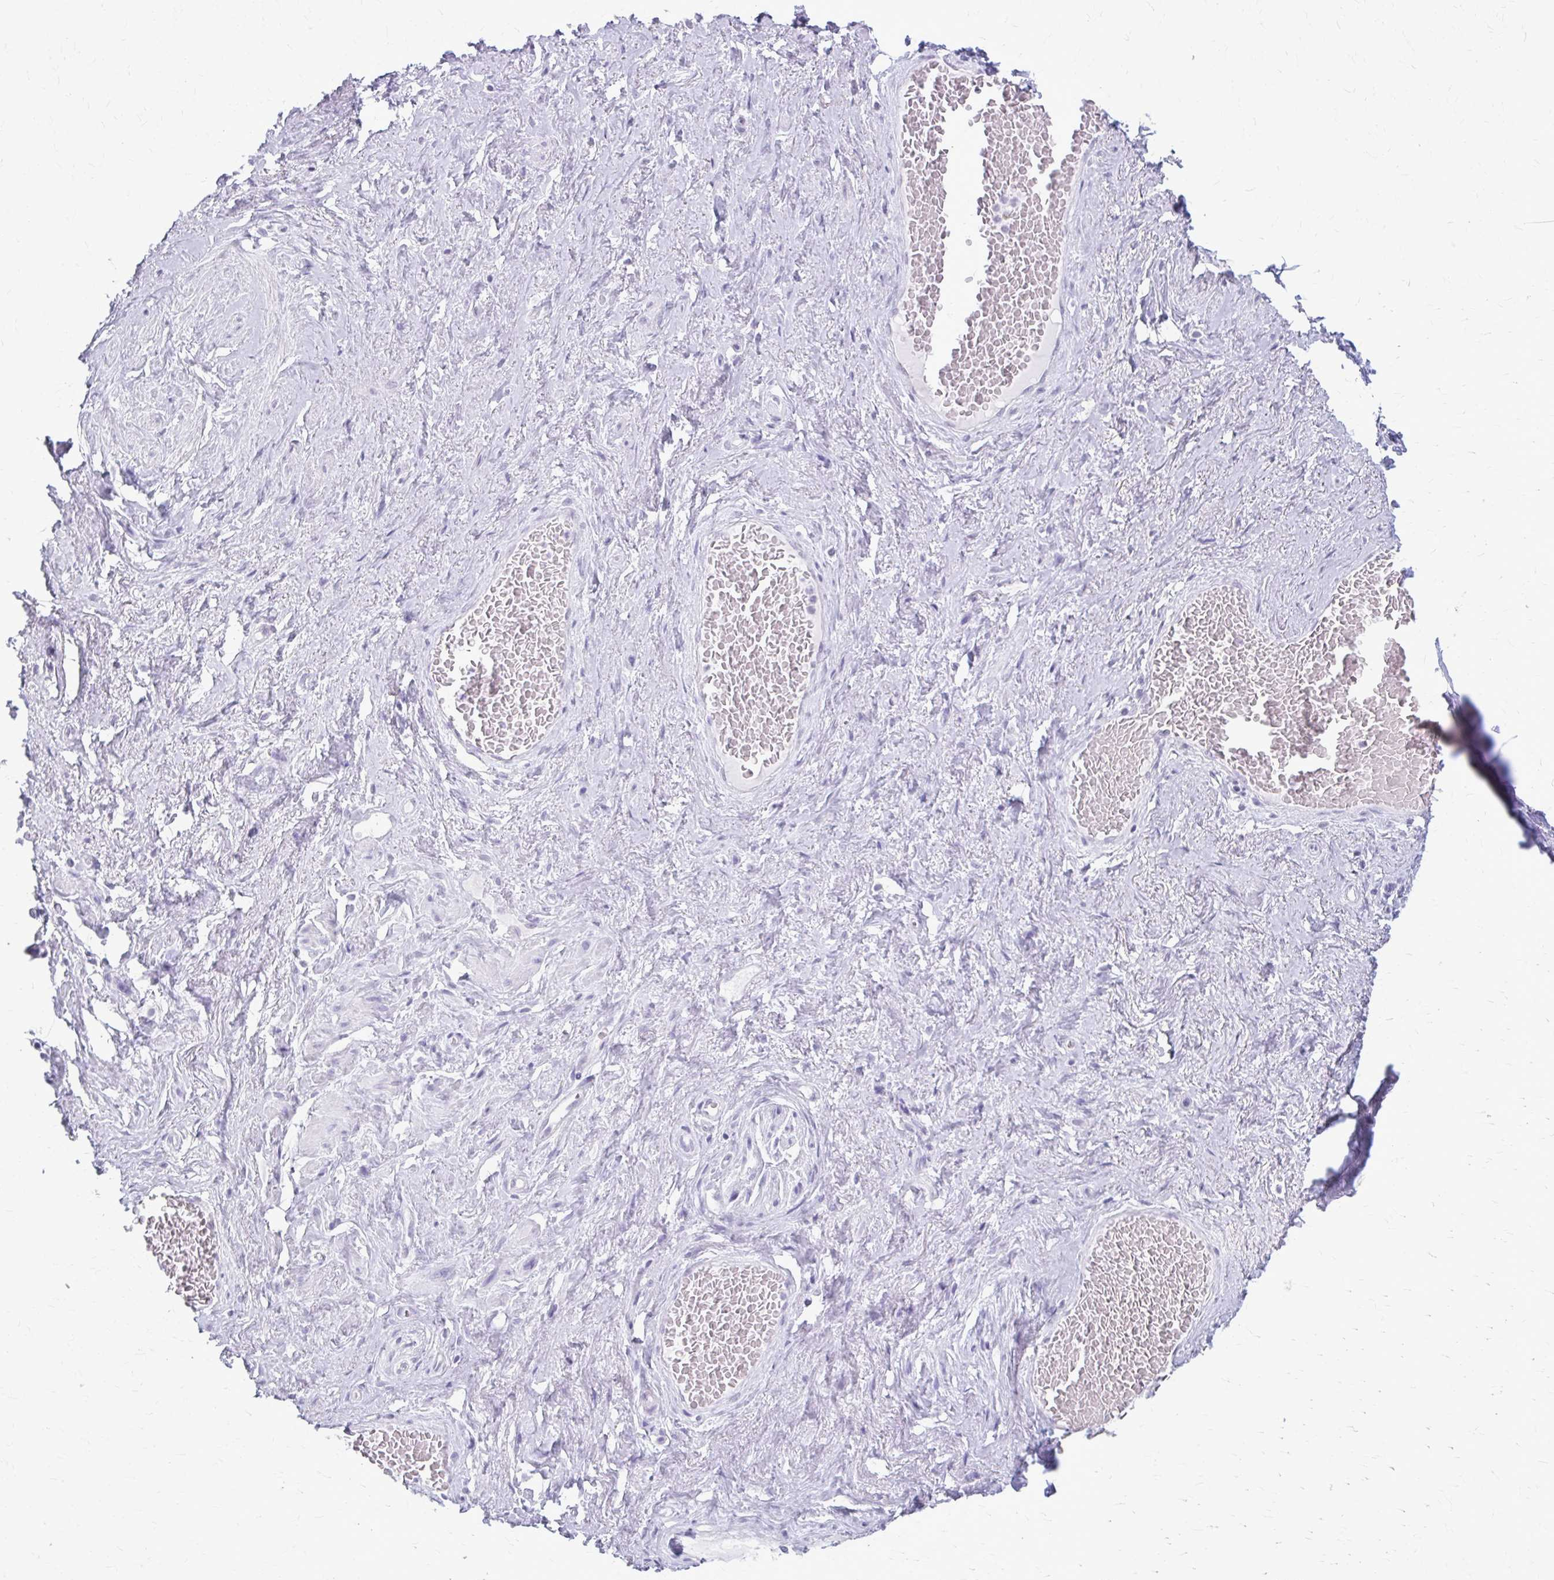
{"staining": {"intensity": "negative", "quantity": "none", "location": "none"}, "tissue": "adipose tissue", "cell_type": "Adipocytes", "image_type": "normal", "snomed": [{"axis": "morphology", "description": "Normal tissue, NOS"}, {"axis": "topography", "description": "Vagina"}, {"axis": "topography", "description": "Peripheral nerve tissue"}], "caption": "Immunohistochemistry of normal human adipose tissue reveals no staining in adipocytes. (Stains: DAB immunohistochemistry with hematoxylin counter stain, Microscopy: brightfield microscopy at high magnification).", "gene": "KRT5", "patient": {"sex": "female", "age": 71}}